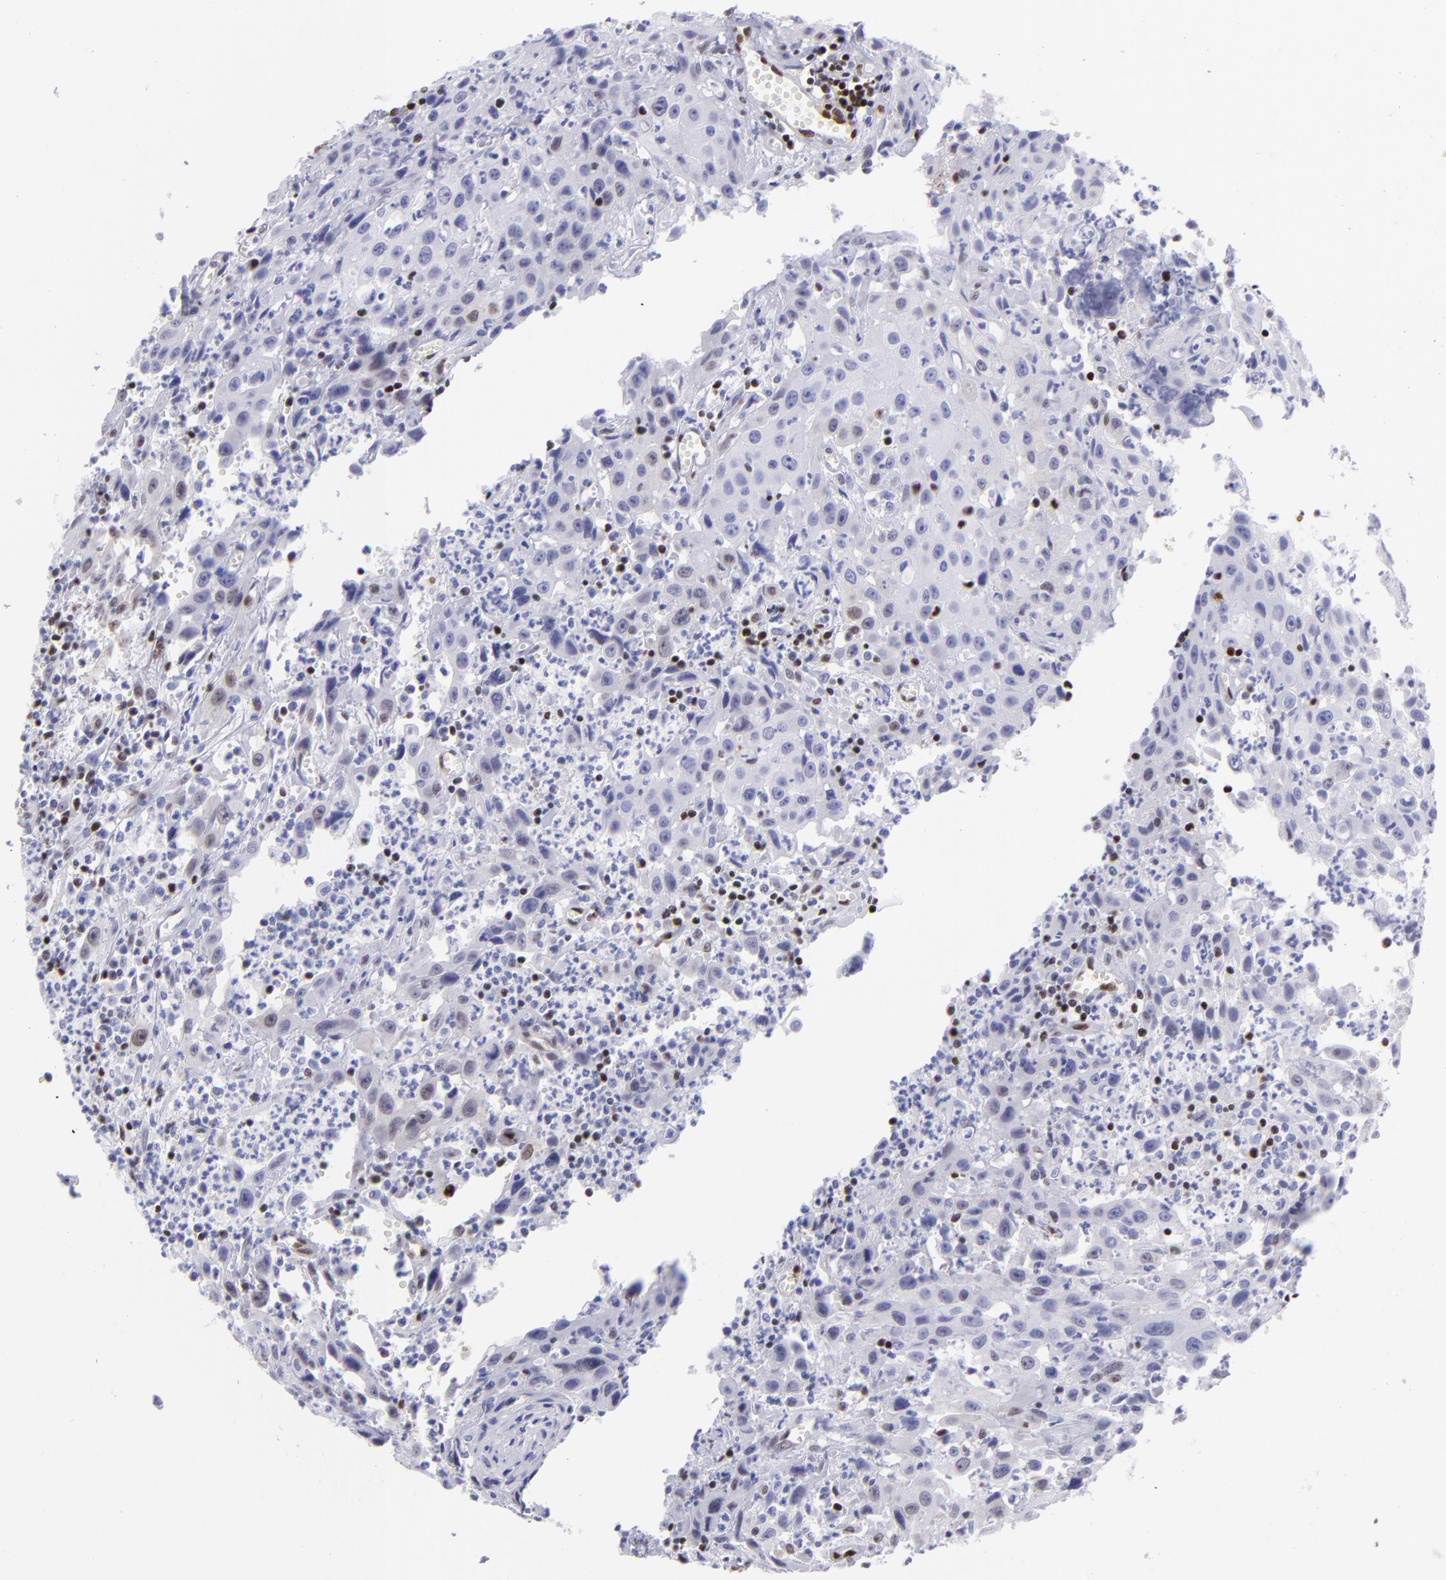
{"staining": {"intensity": "negative", "quantity": "none", "location": "none"}, "tissue": "urothelial cancer", "cell_type": "Tumor cells", "image_type": "cancer", "snomed": [{"axis": "morphology", "description": "Urothelial carcinoma, High grade"}, {"axis": "topography", "description": "Urinary bladder"}], "caption": "DAB (3,3'-diaminobenzidine) immunohistochemical staining of human urothelial cancer shows no significant staining in tumor cells.", "gene": "ETS1", "patient": {"sex": "male", "age": 66}}